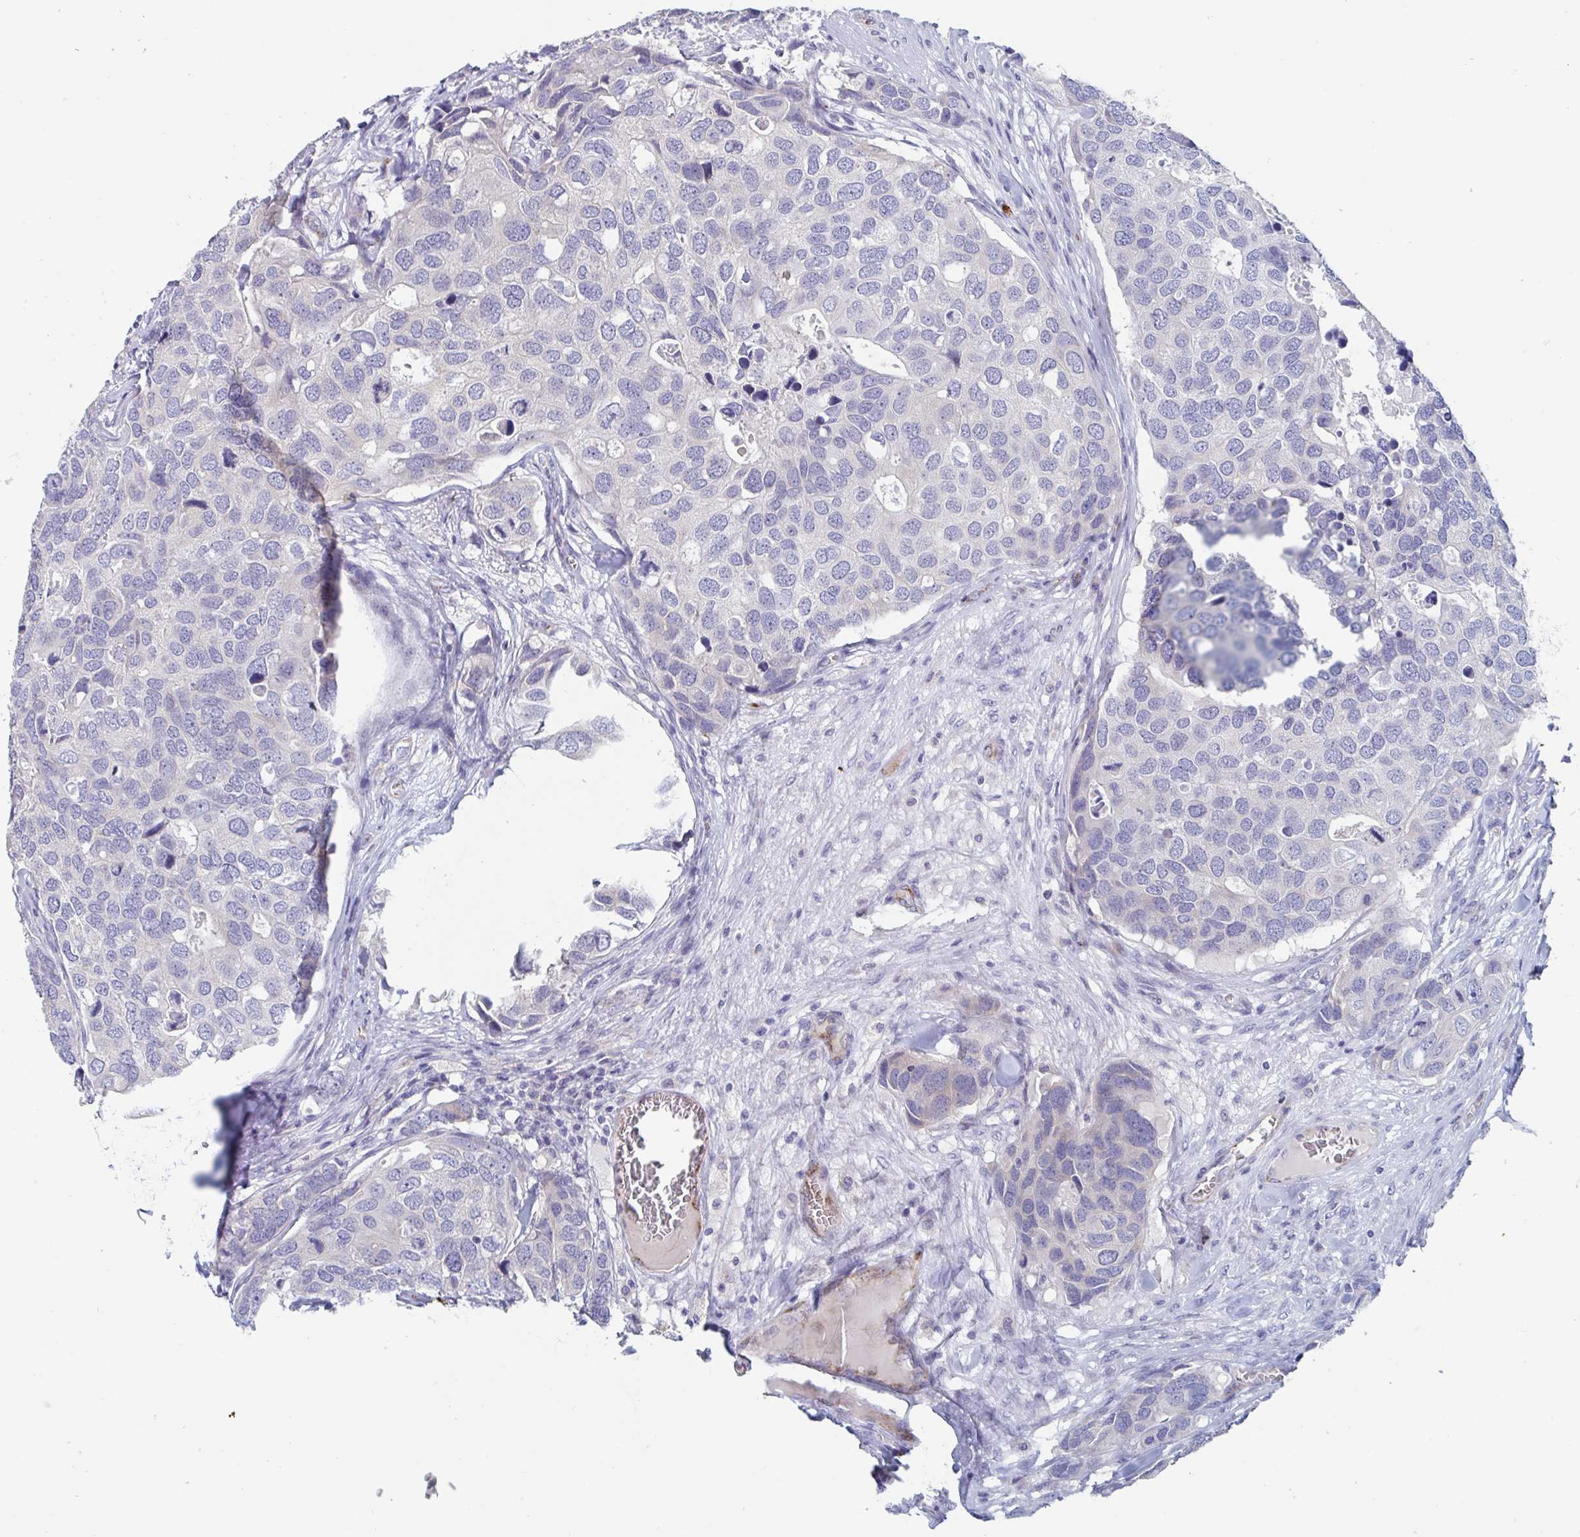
{"staining": {"intensity": "negative", "quantity": "none", "location": "none"}, "tissue": "breast cancer", "cell_type": "Tumor cells", "image_type": "cancer", "snomed": [{"axis": "morphology", "description": "Duct carcinoma"}, {"axis": "topography", "description": "Breast"}], "caption": "IHC of human breast invasive ductal carcinoma demonstrates no staining in tumor cells.", "gene": "ABHD16A", "patient": {"sex": "female", "age": 83}}